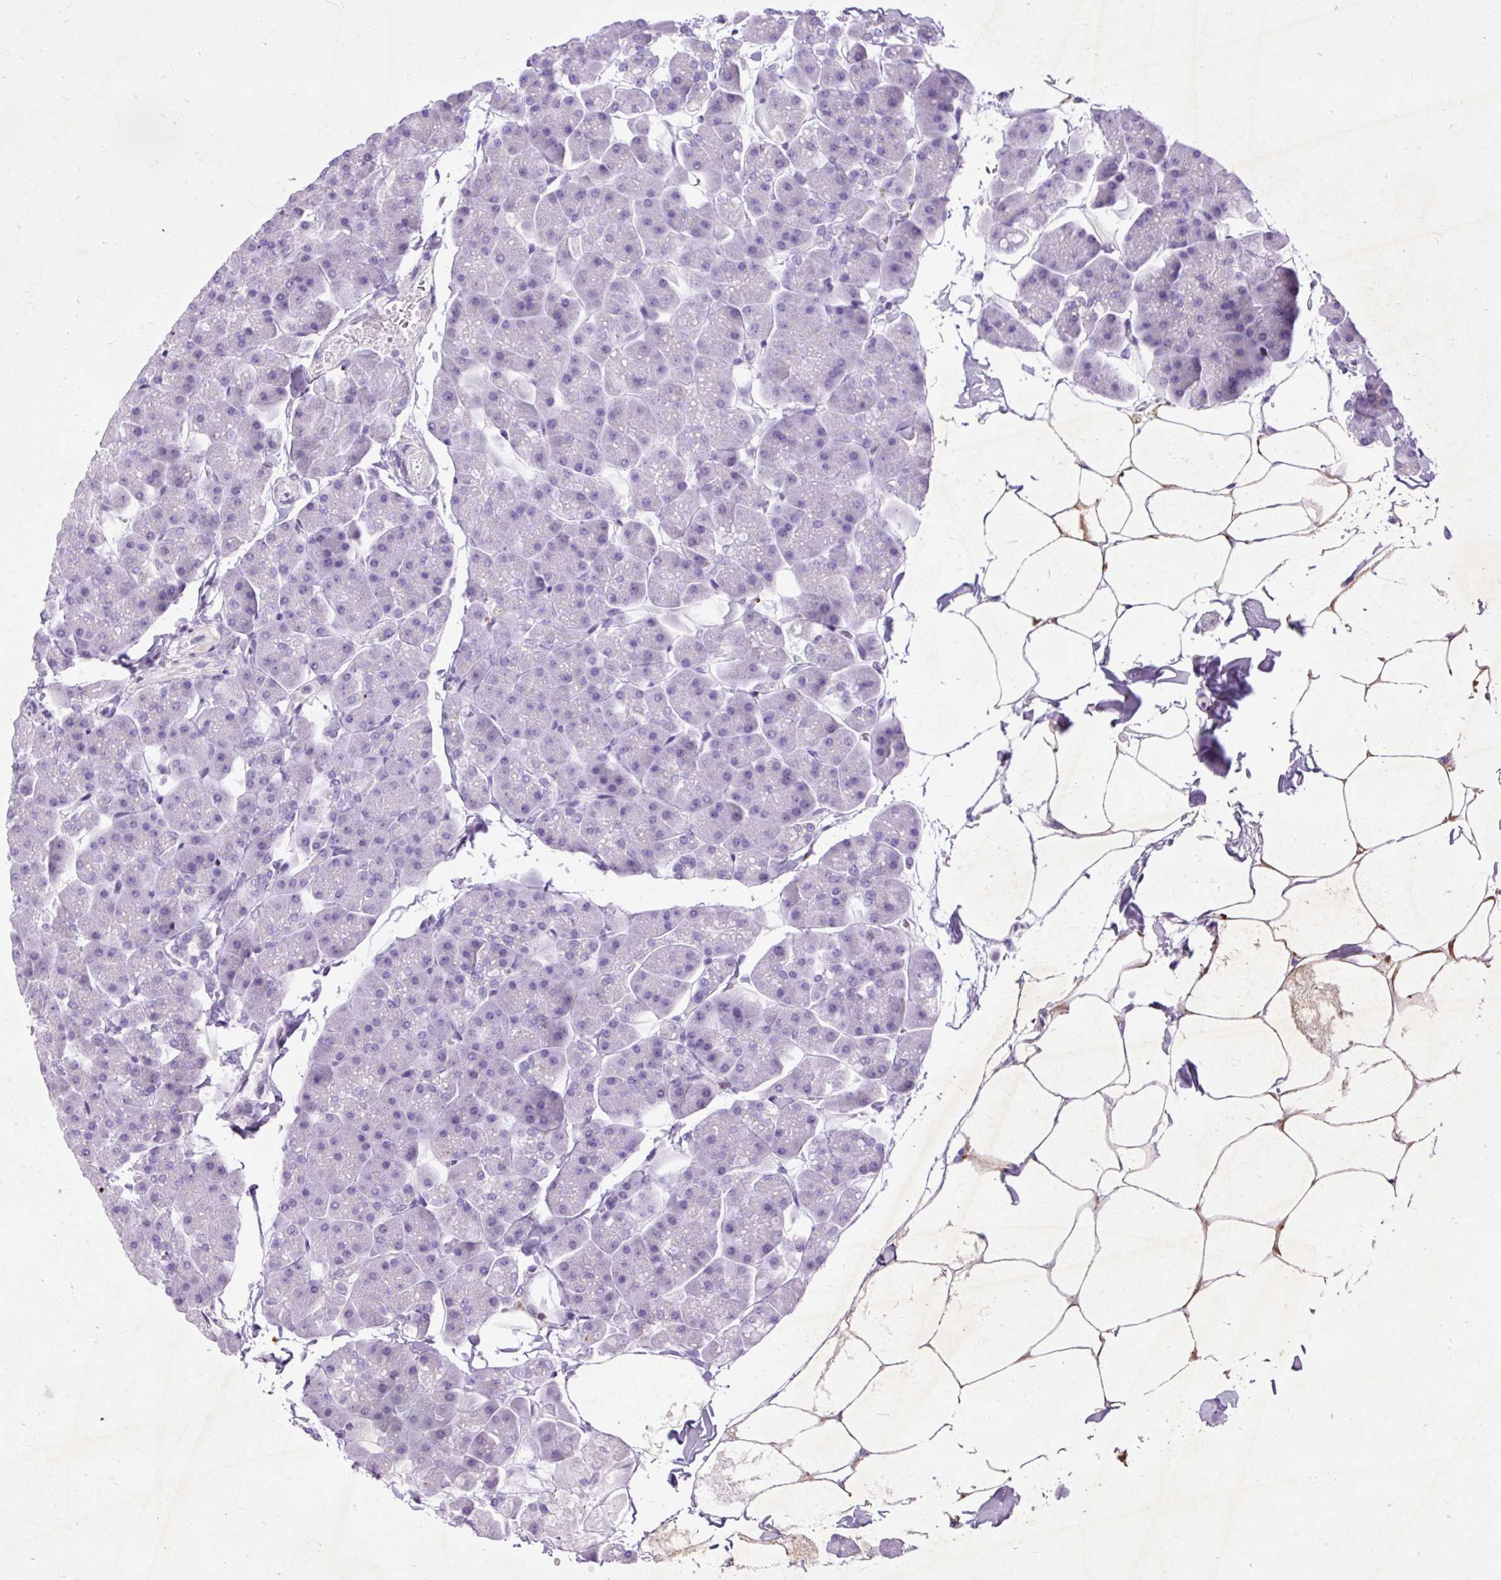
{"staining": {"intensity": "negative", "quantity": "none", "location": "none"}, "tissue": "pancreas", "cell_type": "Exocrine glandular cells", "image_type": "normal", "snomed": [{"axis": "morphology", "description": "Normal tissue, NOS"}, {"axis": "topography", "description": "Pancreas"}], "caption": "DAB (3,3'-diaminobenzidine) immunohistochemical staining of unremarkable human pancreas demonstrates no significant expression in exocrine glandular cells. The staining was performed using DAB to visualize the protein expression in brown, while the nuclei were stained in blue with hematoxylin (Magnification: 20x).", "gene": "SPC24", "patient": {"sex": "male", "age": 35}}